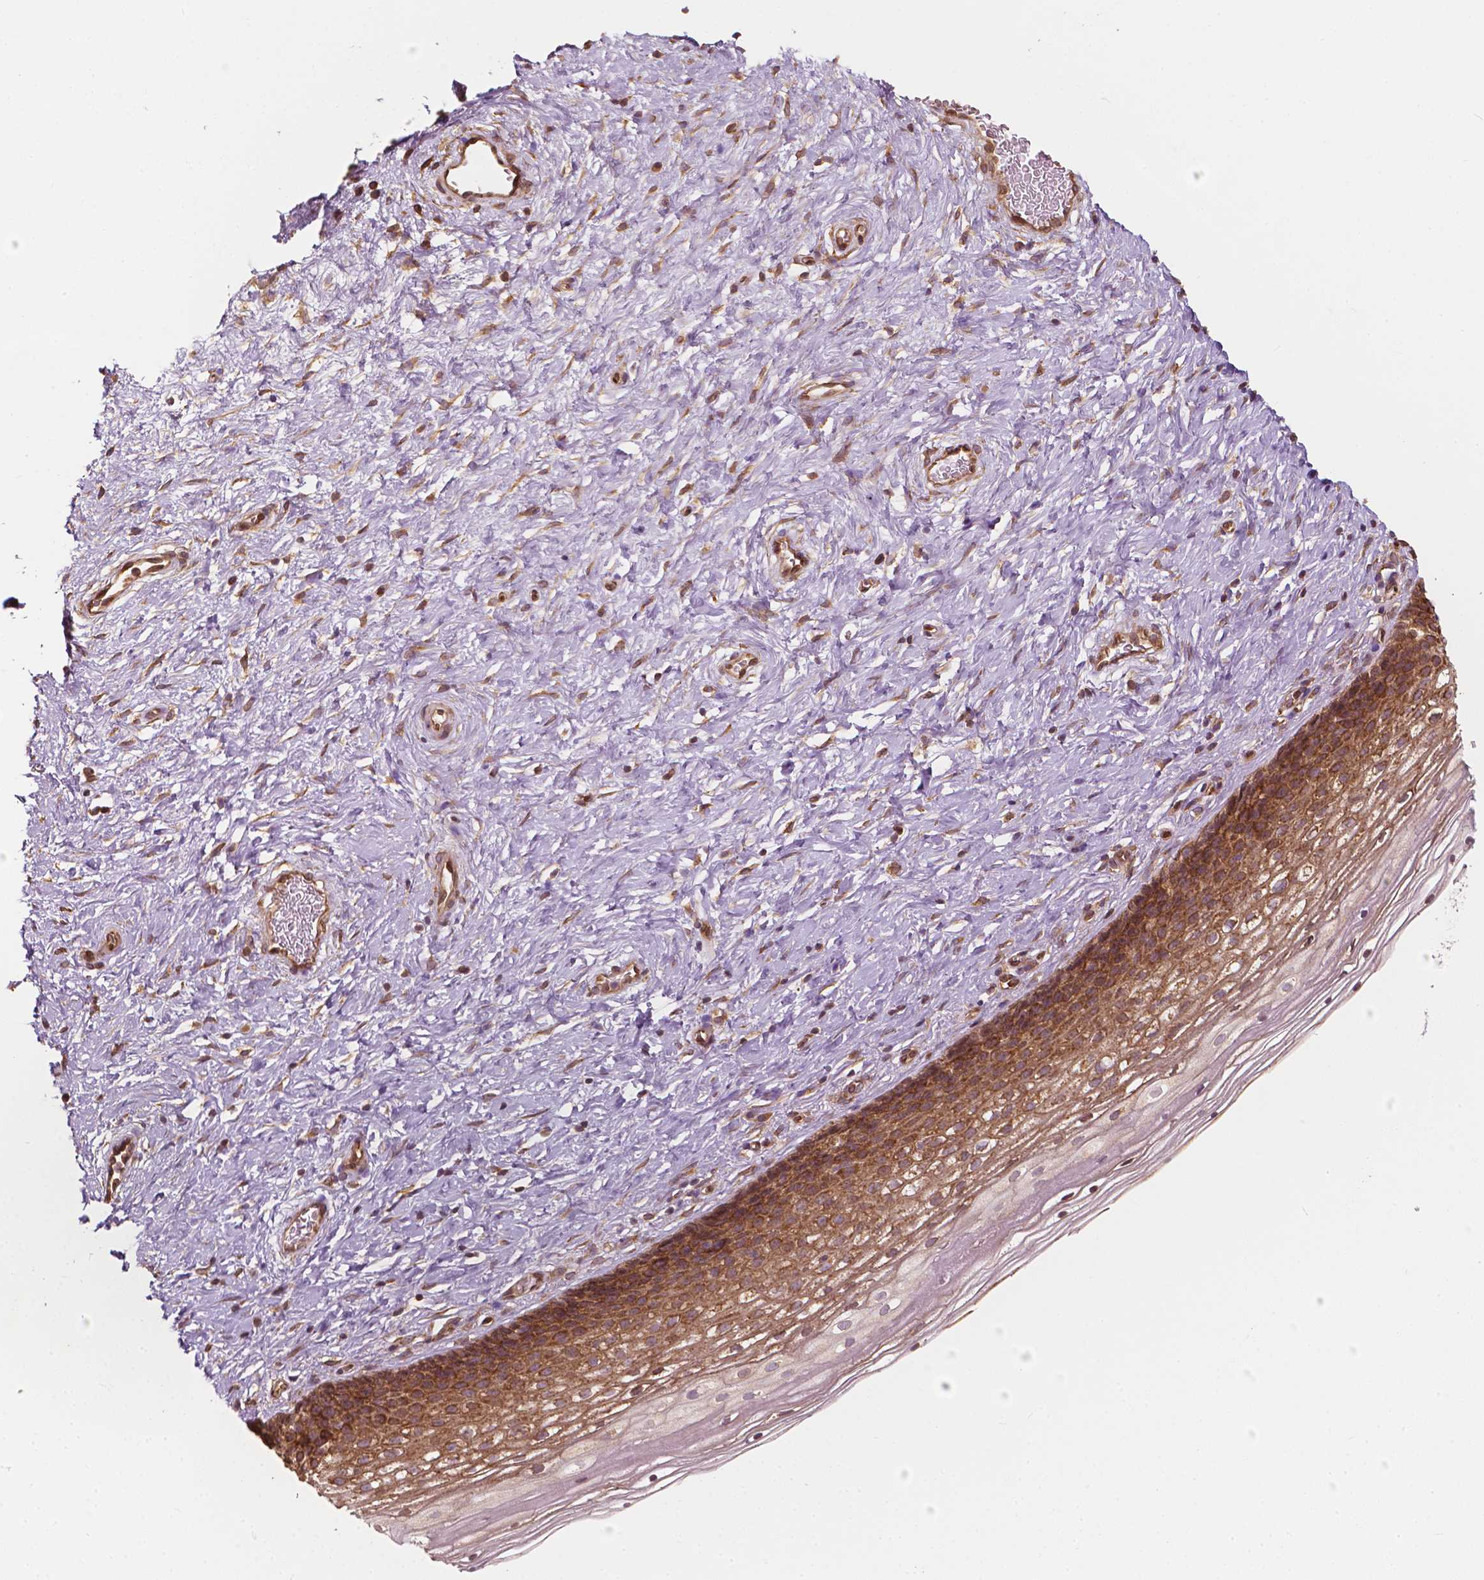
{"staining": {"intensity": "weak", "quantity": ">75%", "location": "cytoplasmic/membranous"}, "tissue": "cervix", "cell_type": "Glandular cells", "image_type": "normal", "snomed": [{"axis": "morphology", "description": "Normal tissue, NOS"}, {"axis": "topography", "description": "Cervix"}], "caption": "Immunohistochemical staining of unremarkable cervix demonstrates >75% levels of weak cytoplasmic/membranous protein expression in approximately >75% of glandular cells.", "gene": "G3BP1", "patient": {"sex": "female", "age": 34}}